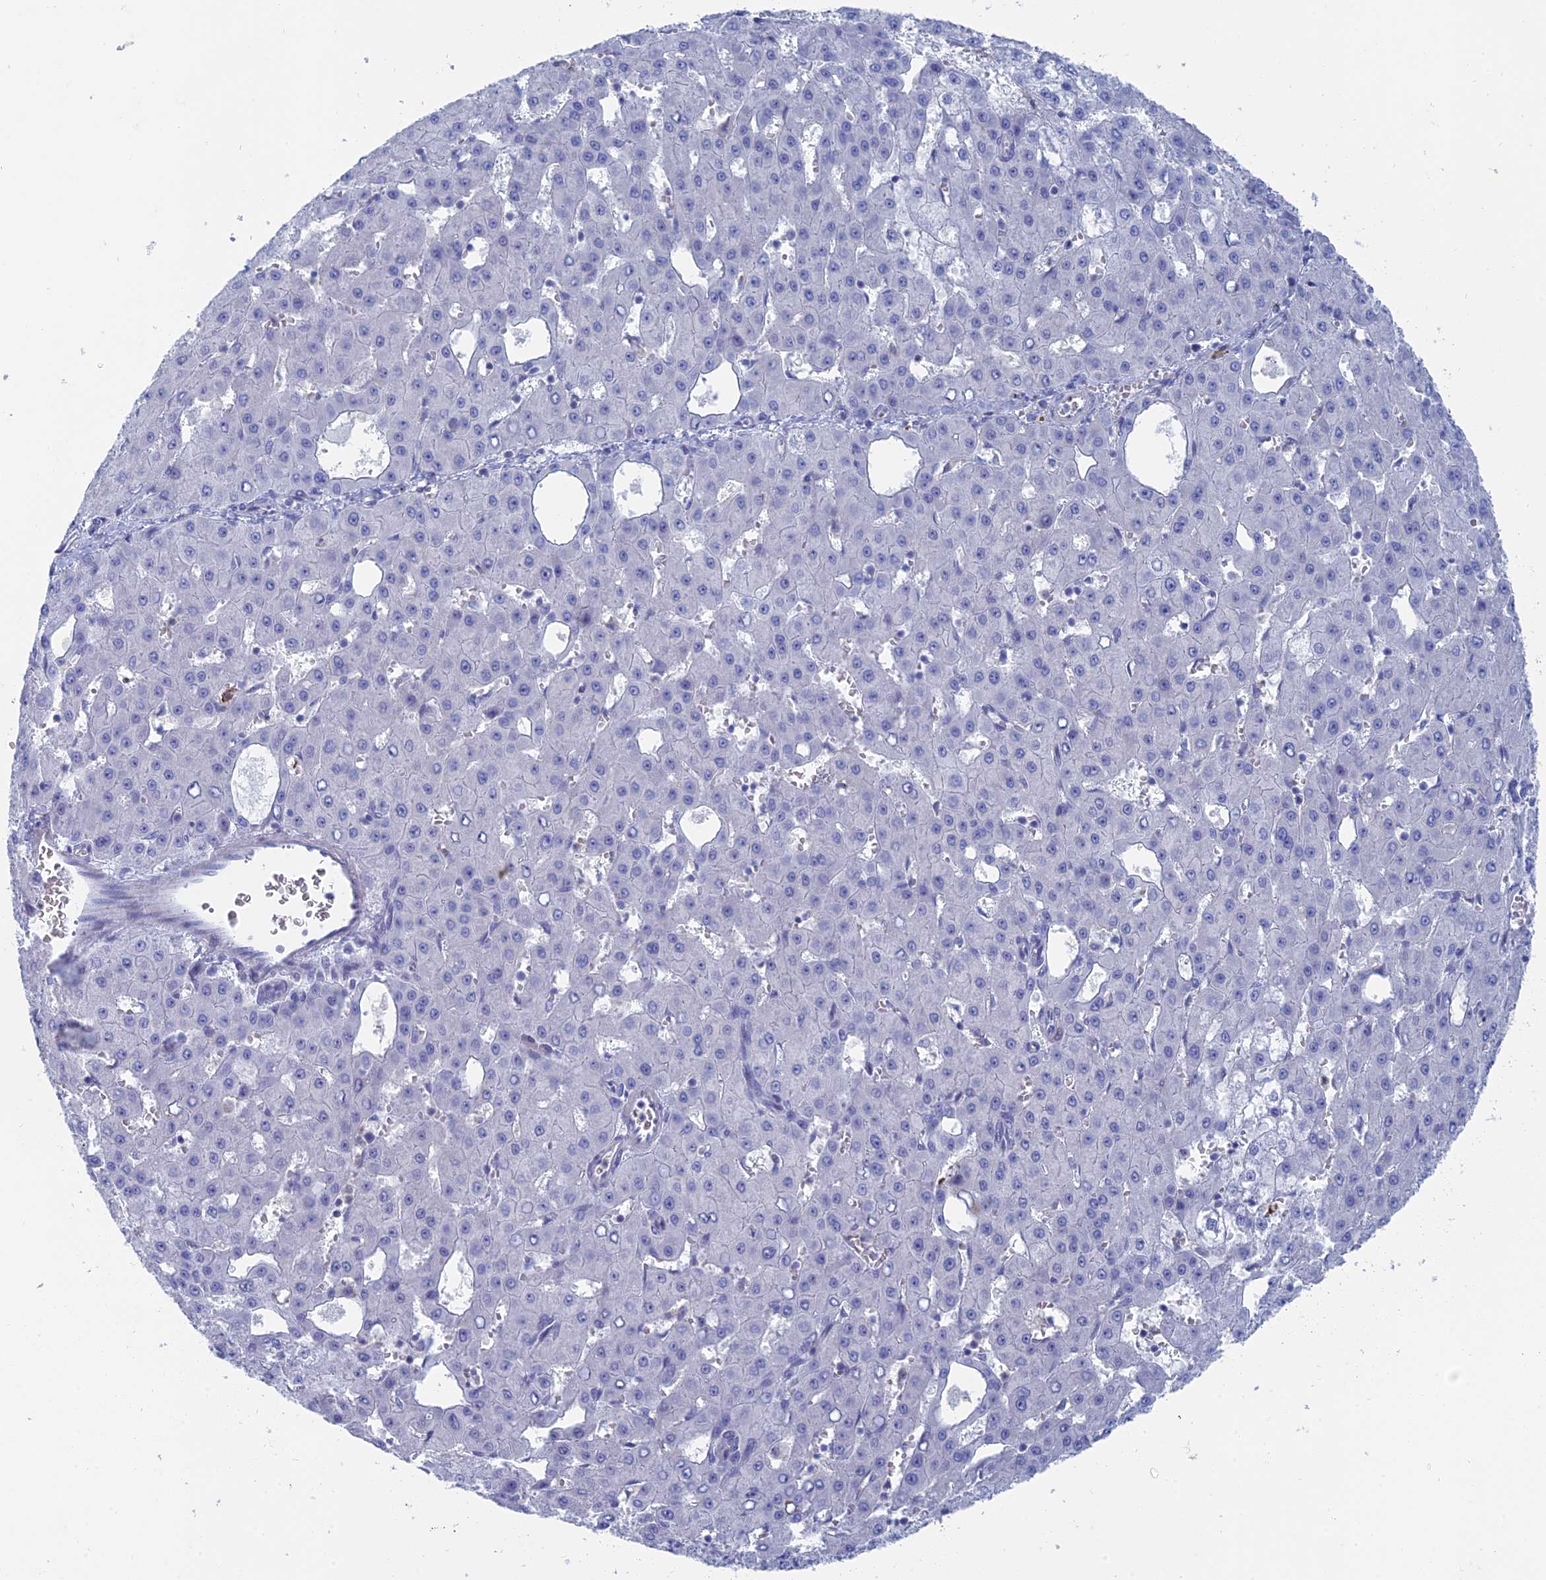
{"staining": {"intensity": "negative", "quantity": "none", "location": "none"}, "tissue": "liver cancer", "cell_type": "Tumor cells", "image_type": "cancer", "snomed": [{"axis": "morphology", "description": "Carcinoma, Hepatocellular, NOS"}, {"axis": "topography", "description": "Liver"}], "caption": "Liver cancer stained for a protein using immunohistochemistry (IHC) exhibits no expression tumor cells.", "gene": "ALMS1", "patient": {"sex": "male", "age": 47}}